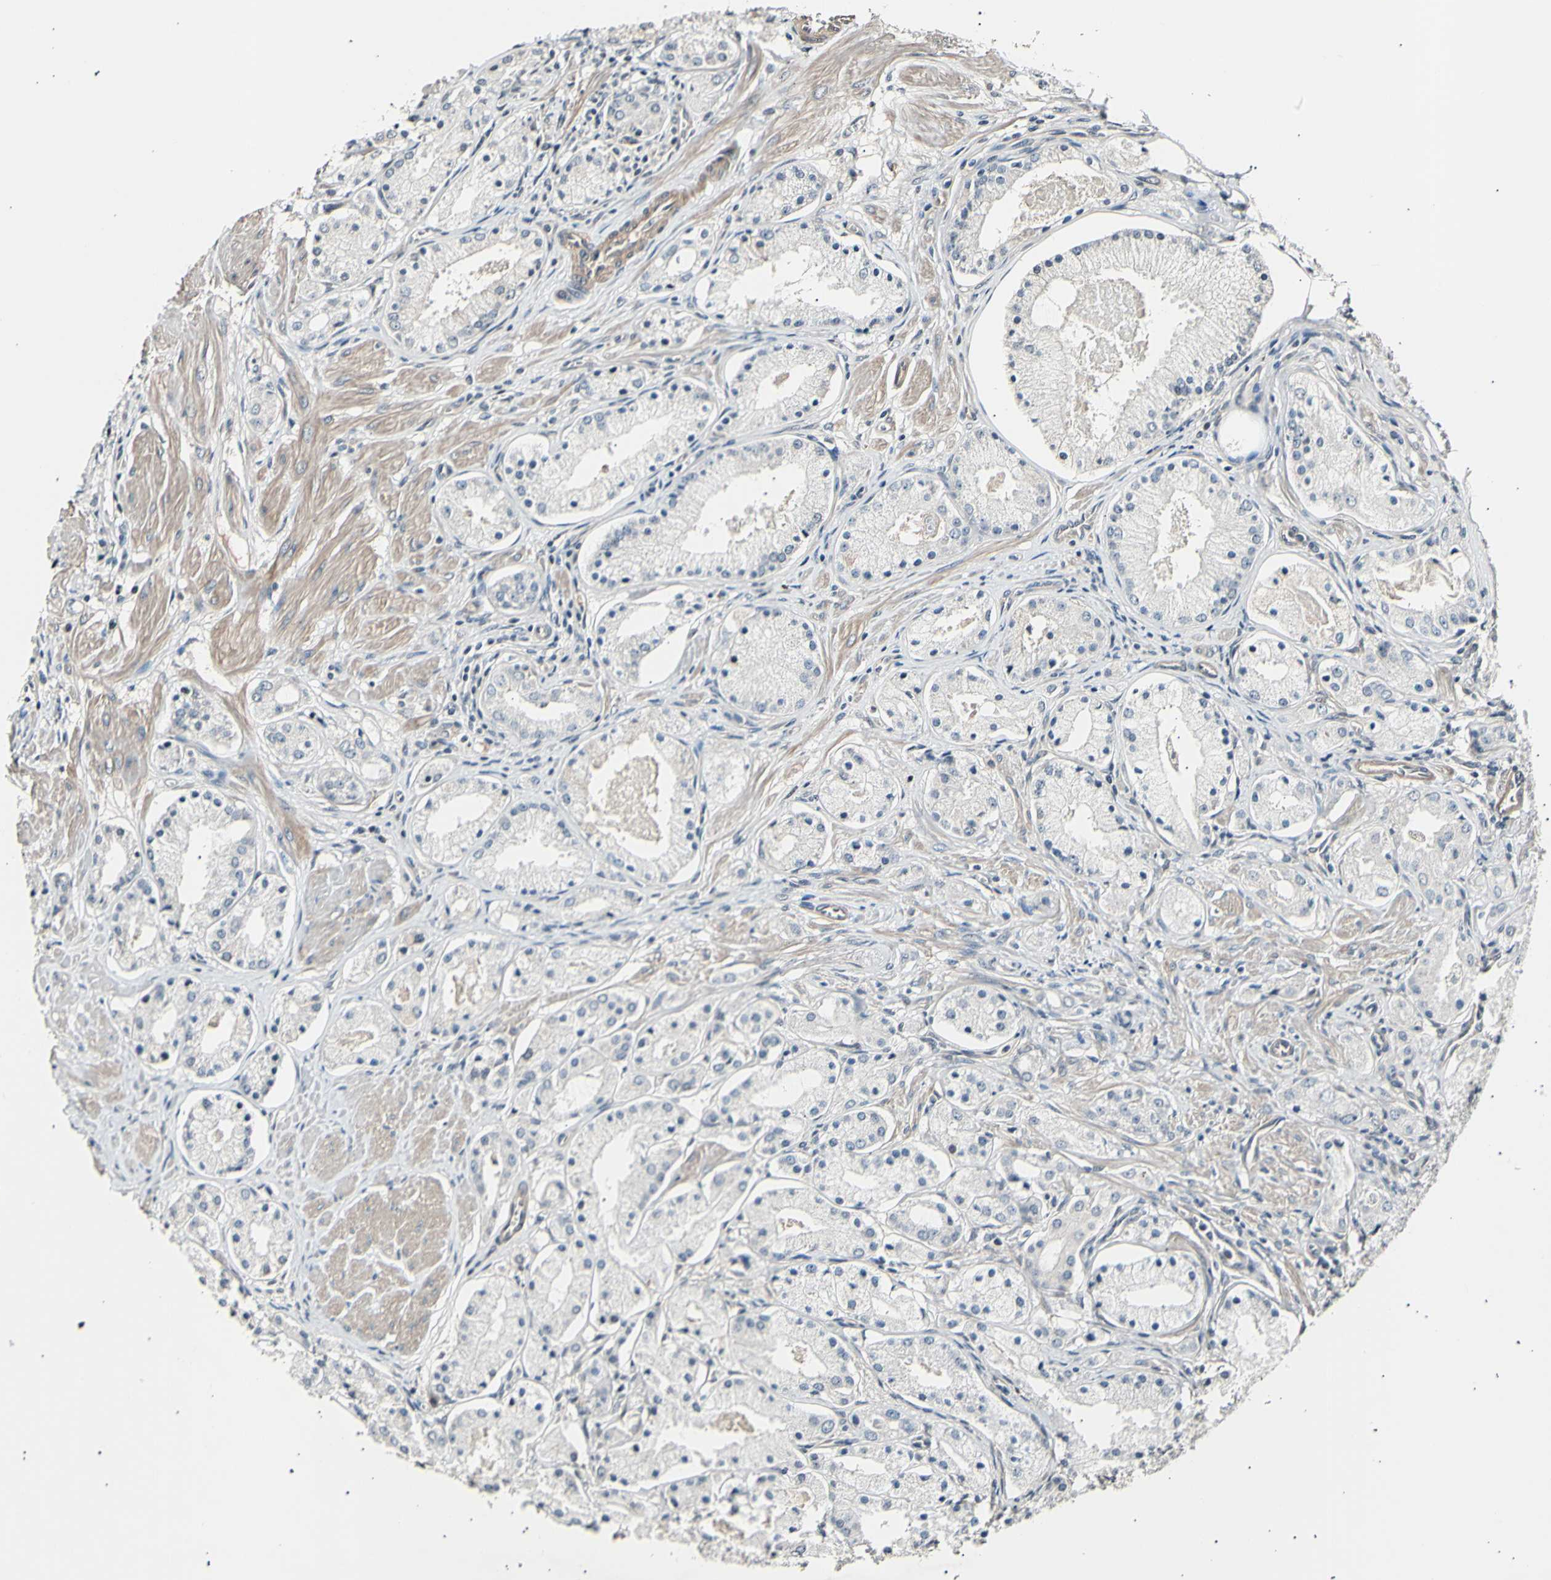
{"staining": {"intensity": "negative", "quantity": "none", "location": "none"}, "tissue": "prostate cancer", "cell_type": "Tumor cells", "image_type": "cancer", "snomed": [{"axis": "morphology", "description": "Adenocarcinoma, High grade"}, {"axis": "topography", "description": "Prostate"}], "caption": "Human prostate cancer (high-grade adenocarcinoma) stained for a protein using immunohistochemistry shows no staining in tumor cells.", "gene": "AK1", "patient": {"sex": "male", "age": 66}}